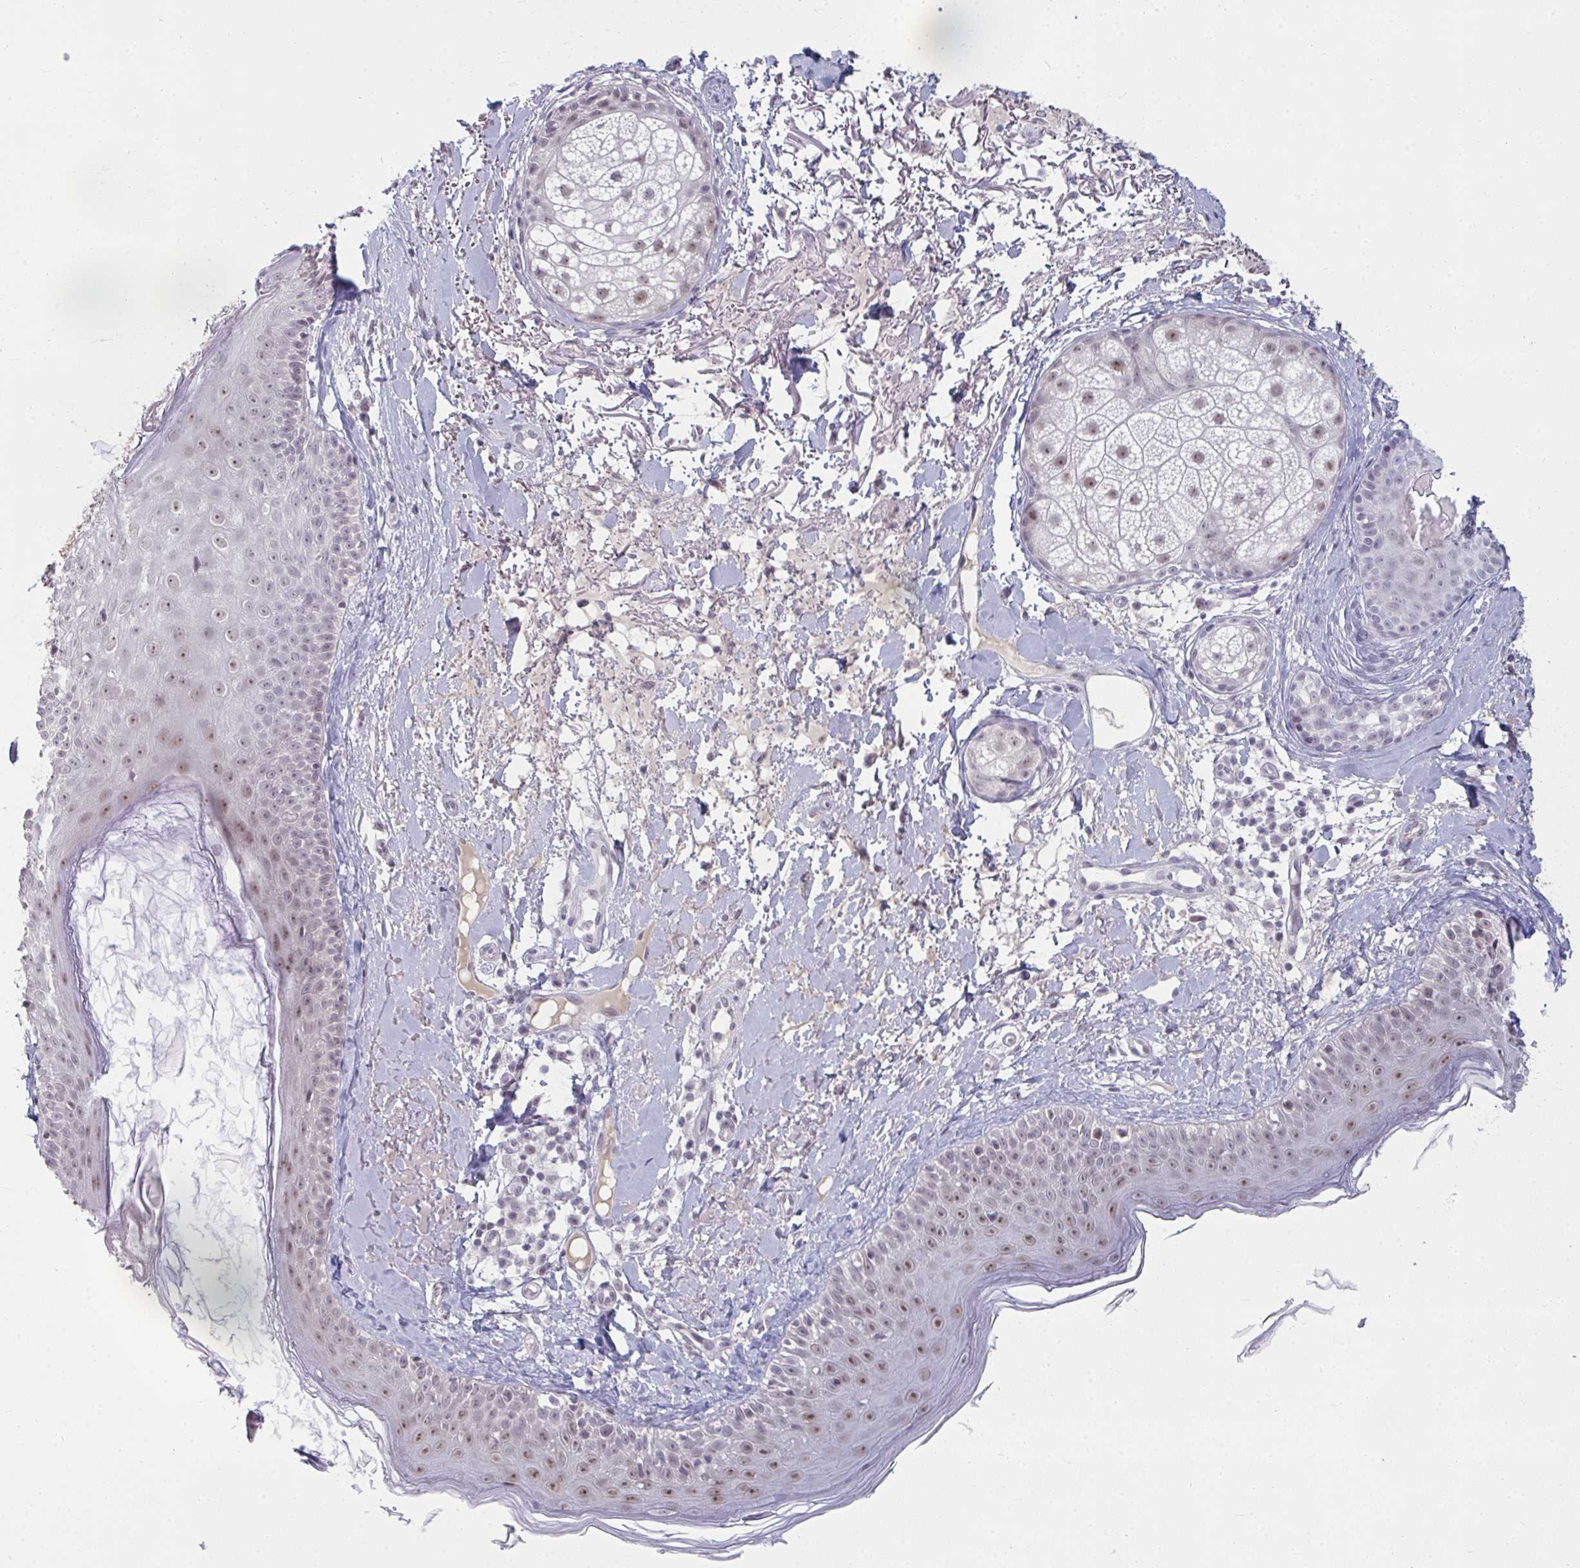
{"staining": {"intensity": "negative", "quantity": "none", "location": "none"}, "tissue": "skin", "cell_type": "Fibroblasts", "image_type": "normal", "snomed": [{"axis": "morphology", "description": "Normal tissue, NOS"}, {"axis": "topography", "description": "Skin"}], "caption": "Immunohistochemistry (IHC) image of unremarkable human skin stained for a protein (brown), which exhibits no positivity in fibroblasts.", "gene": "RNASEH1", "patient": {"sex": "male", "age": 73}}